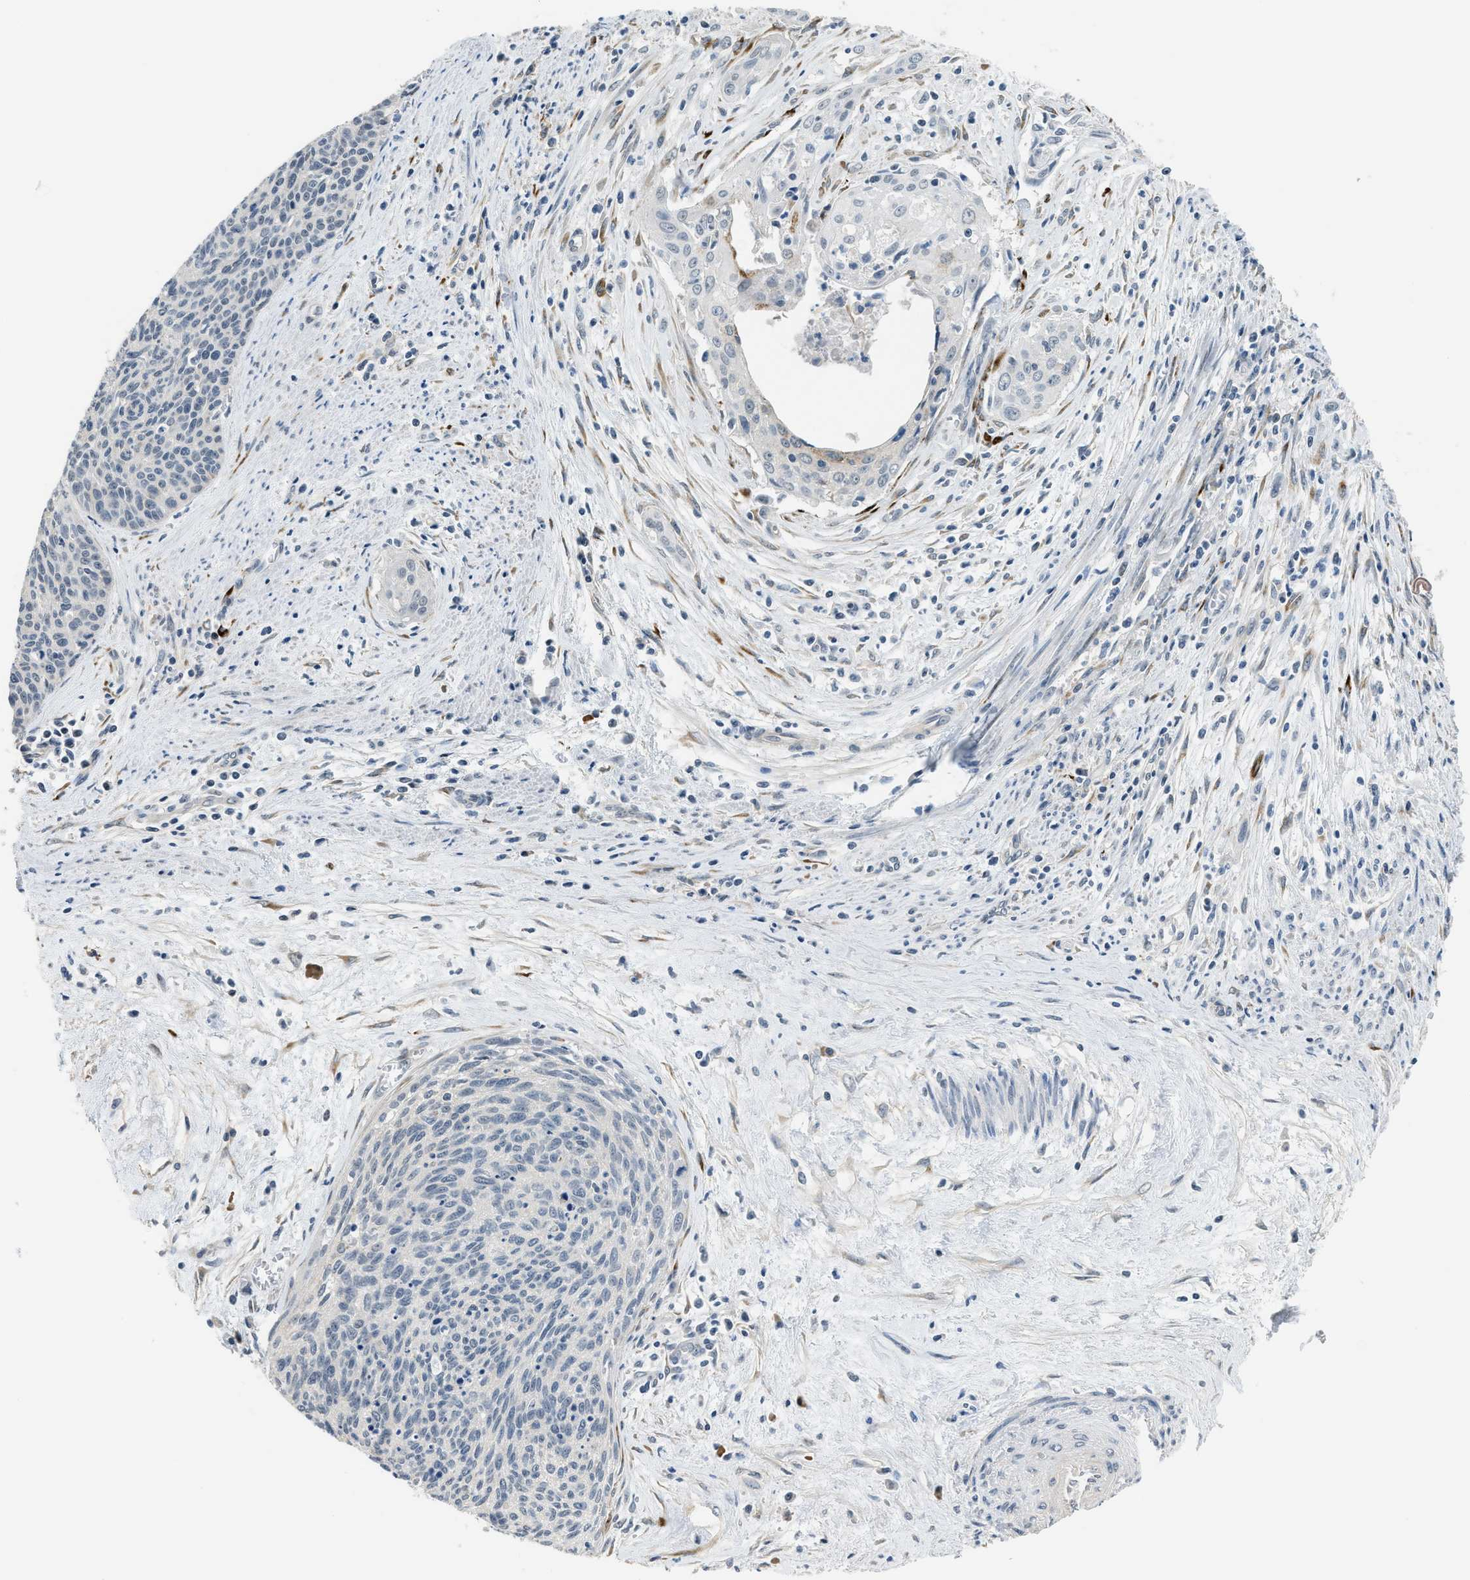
{"staining": {"intensity": "negative", "quantity": "none", "location": "none"}, "tissue": "cervical cancer", "cell_type": "Tumor cells", "image_type": "cancer", "snomed": [{"axis": "morphology", "description": "Squamous cell carcinoma, NOS"}, {"axis": "topography", "description": "Cervix"}], "caption": "High magnification brightfield microscopy of cervical squamous cell carcinoma stained with DAB (3,3'-diaminobenzidine) (brown) and counterstained with hematoxylin (blue): tumor cells show no significant staining.", "gene": "TMEM154", "patient": {"sex": "female", "age": 55}}